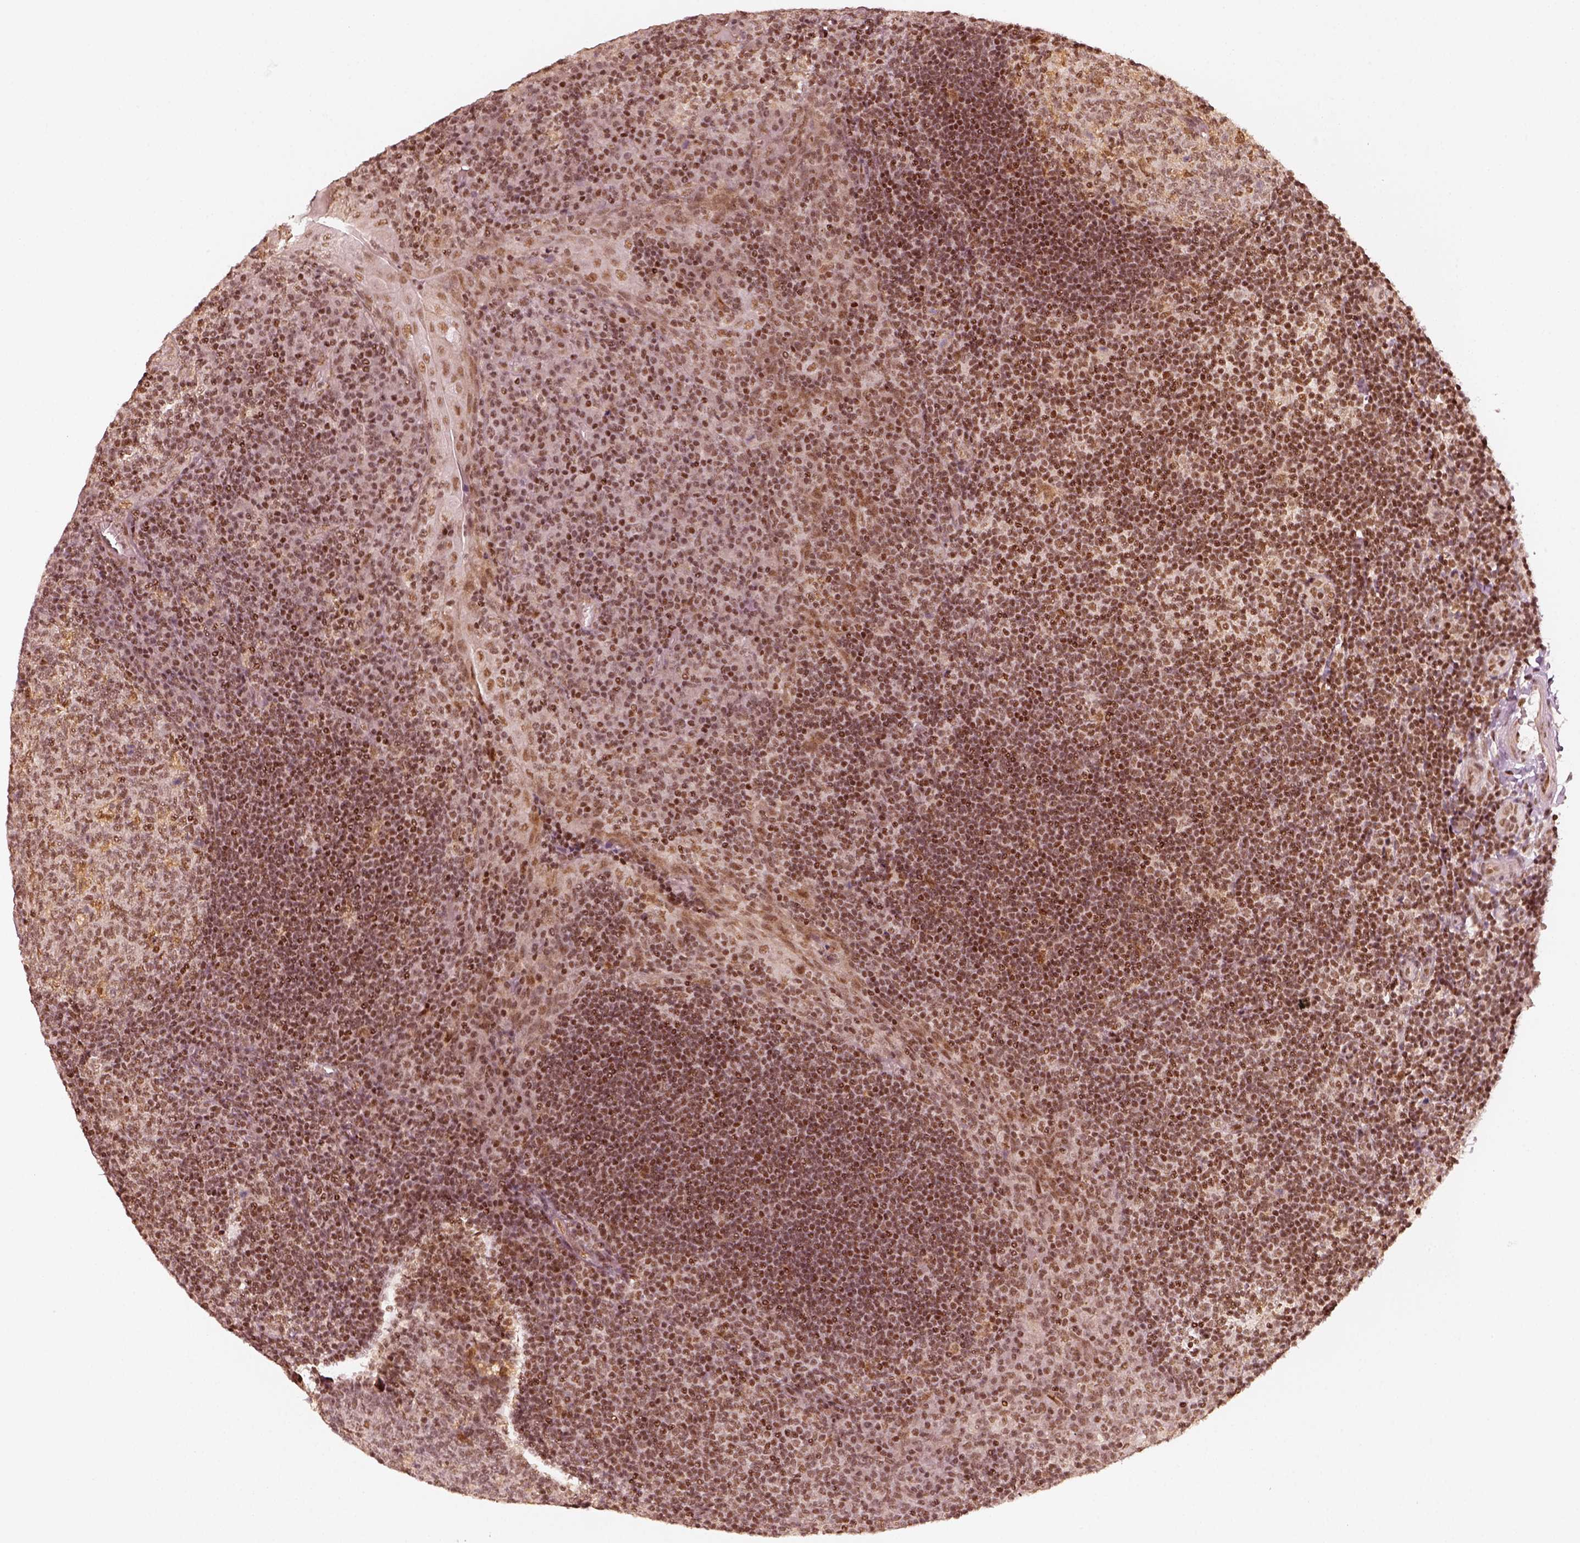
{"staining": {"intensity": "strong", "quantity": "<25%", "location": "nuclear"}, "tissue": "tonsil", "cell_type": "Germinal center cells", "image_type": "normal", "snomed": [{"axis": "morphology", "description": "Normal tissue, NOS"}, {"axis": "topography", "description": "Tonsil"}], "caption": "Immunohistochemistry photomicrograph of unremarkable tonsil: human tonsil stained using IHC exhibits medium levels of strong protein expression localized specifically in the nuclear of germinal center cells, appearing as a nuclear brown color.", "gene": "GMEB2", "patient": {"sex": "male", "age": 17}}